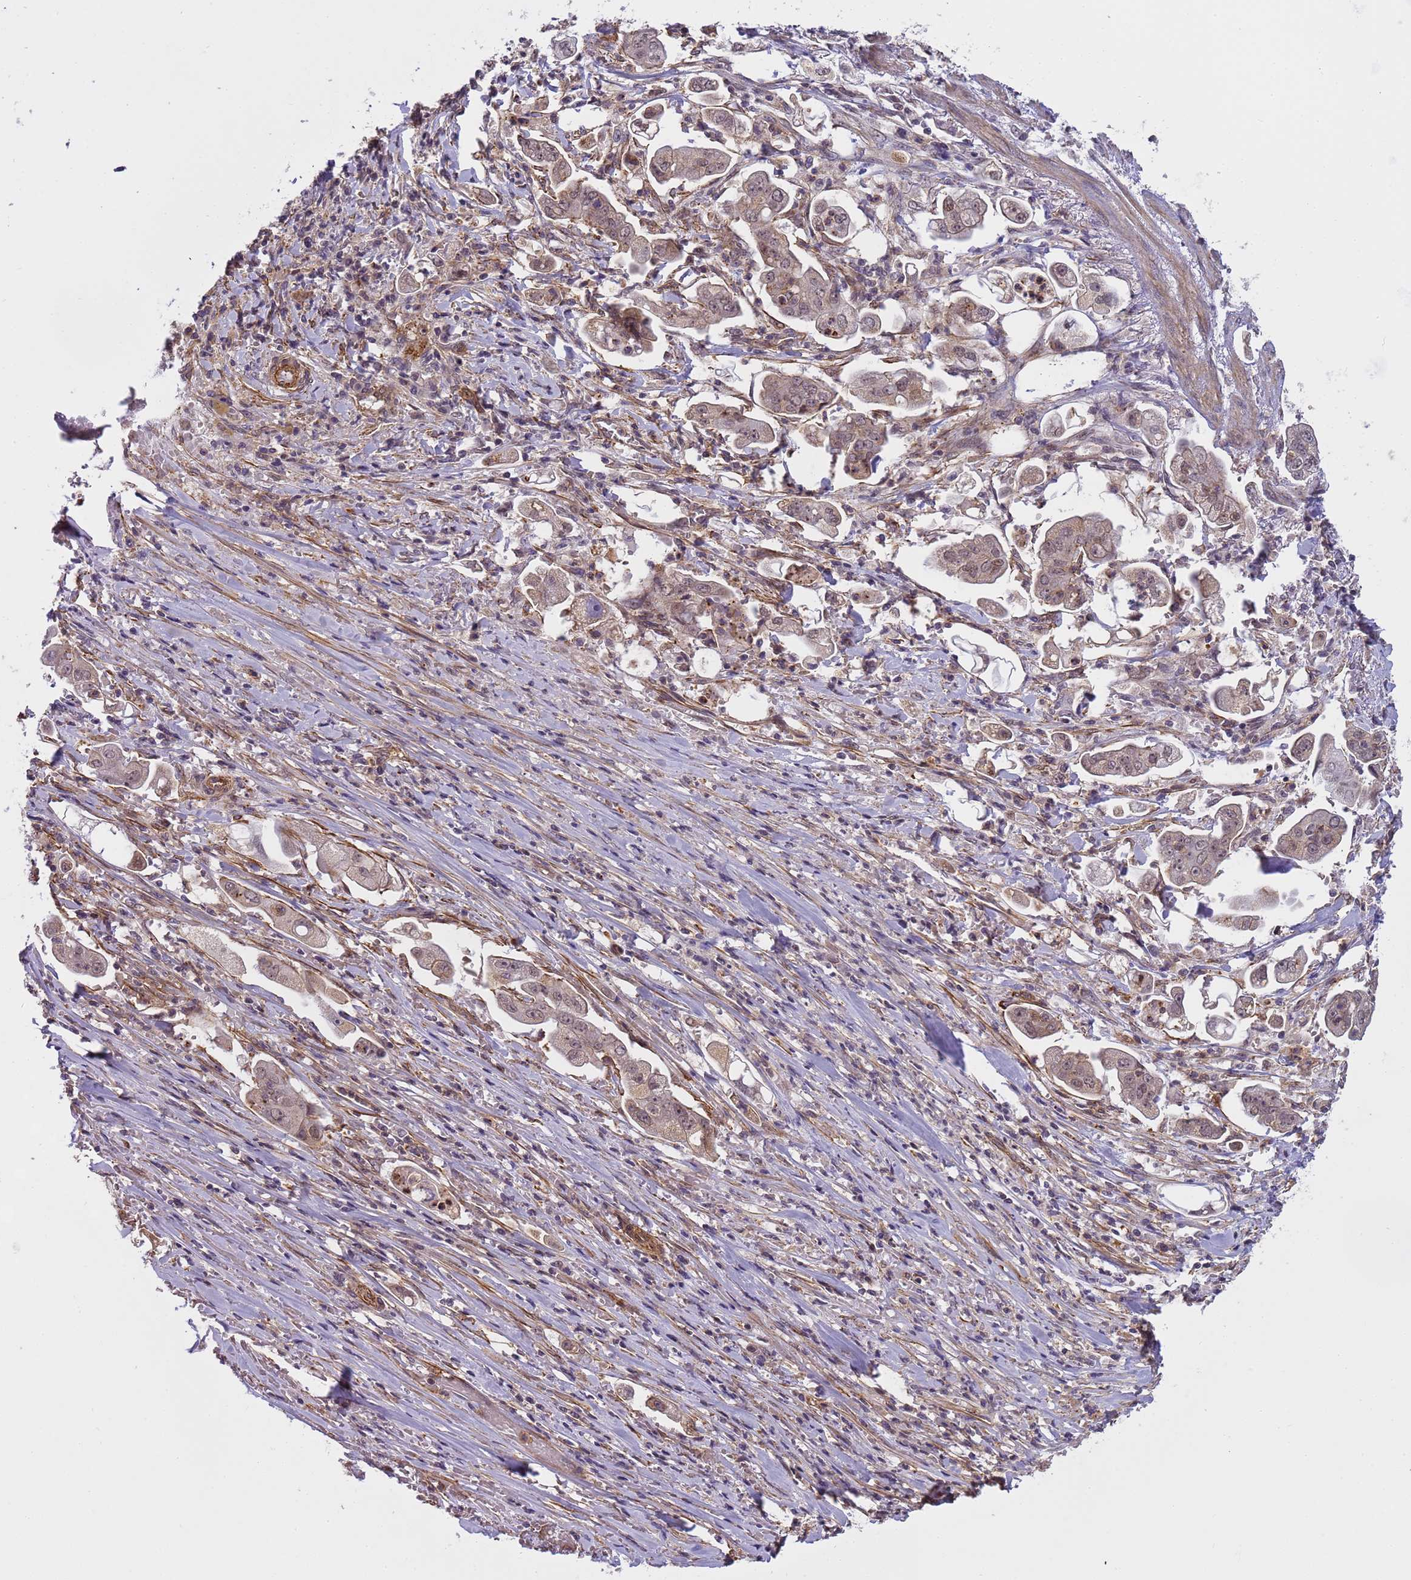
{"staining": {"intensity": "weak", "quantity": ">75%", "location": "nuclear"}, "tissue": "stomach cancer", "cell_type": "Tumor cells", "image_type": "cancer", "snomed": [{"axis": "morphology", "description": "Adenocarcinoma, NOS"}, {"axis": "topography", "description": "Stomach"}], "caption": "Tumor cells display weak nuclear expression in approximately >75% of cells in adenocarcinoma (stomach).", "gene": "EMC2", "patient": {"sex": "male", "age": 62}}